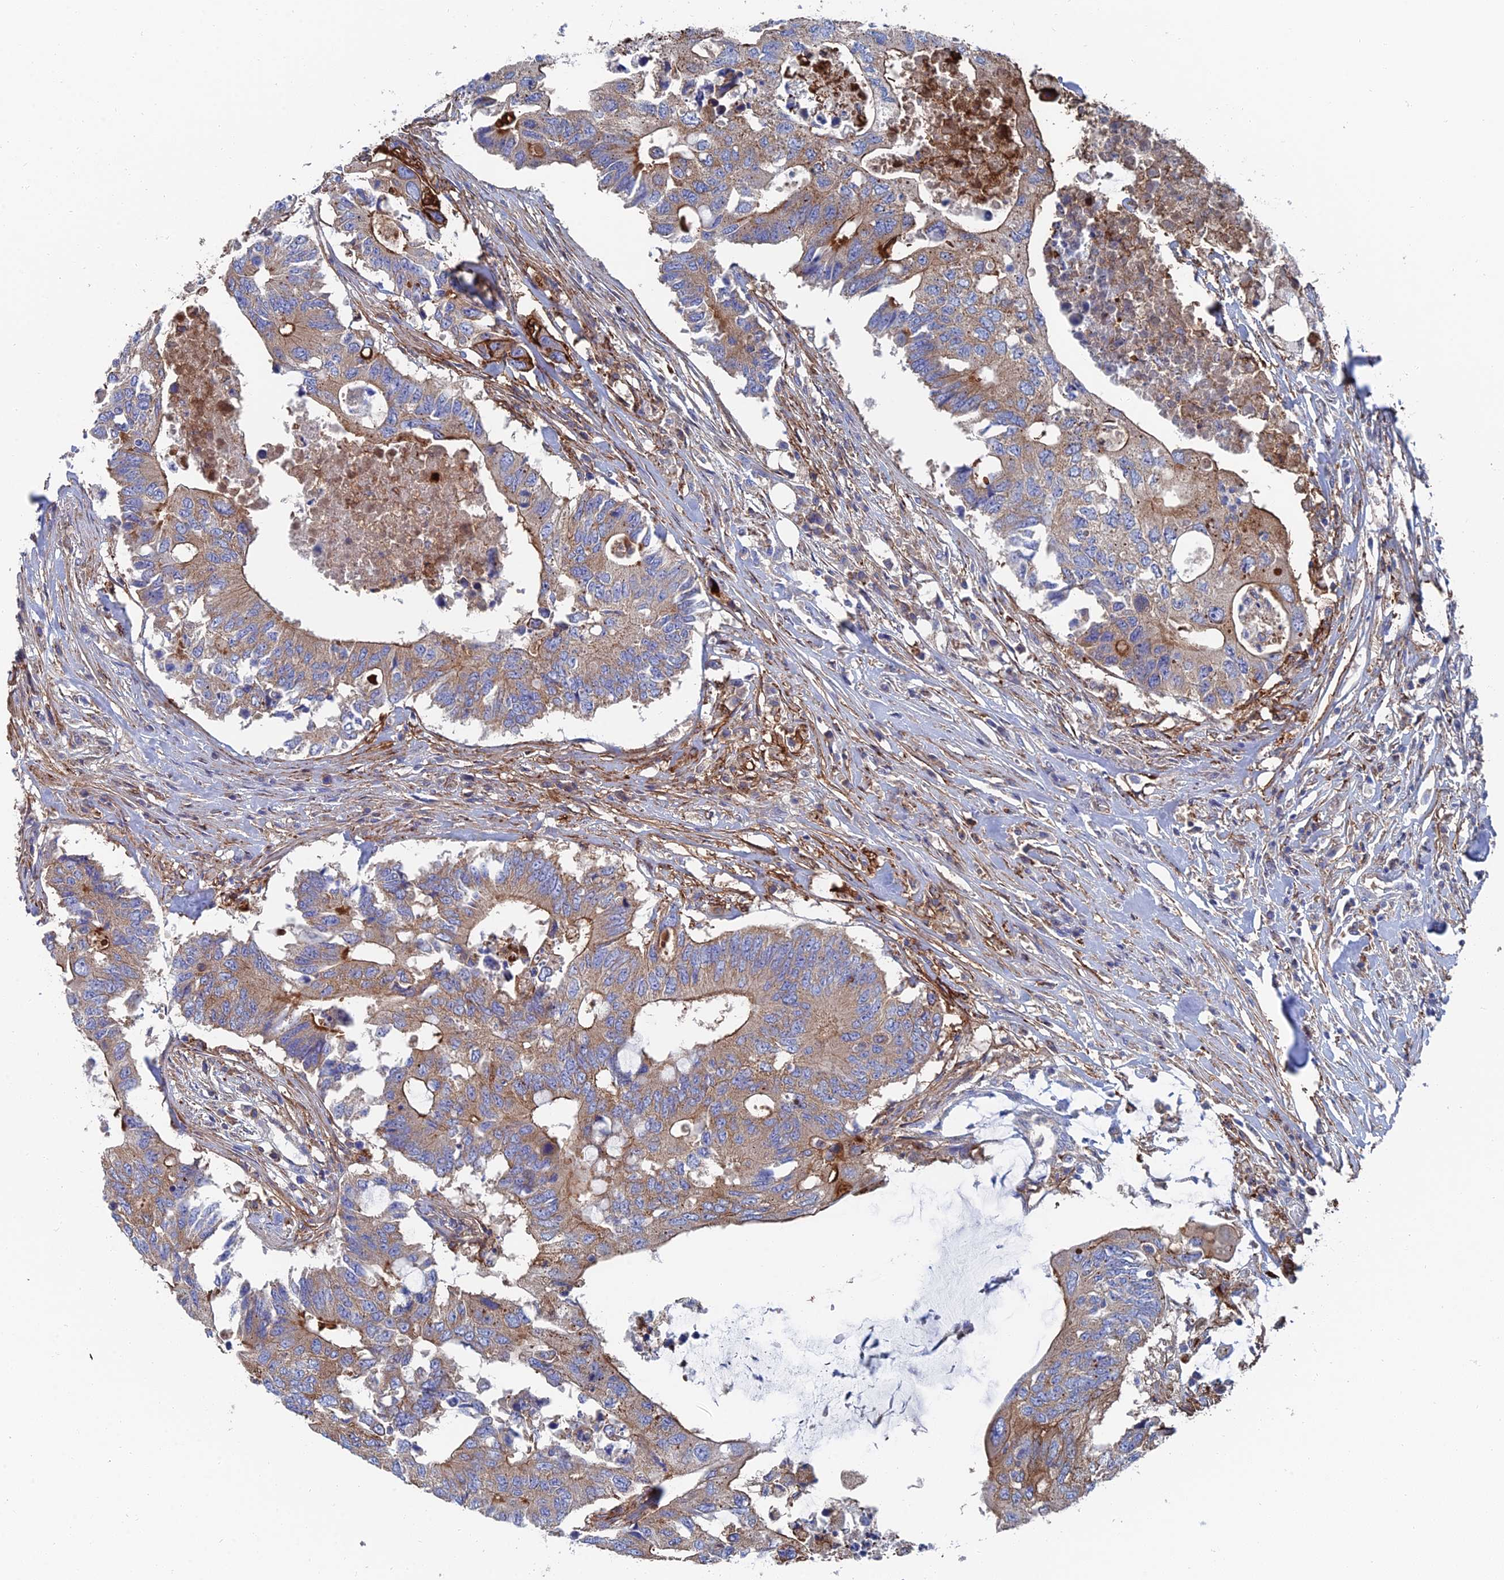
{"staining": {"intensity": "moderate", "quantity": "25%-75%", "location": "cytoplasmic/membranous"}, "tissue": "colorectal cancer", "cell_type": "Tumor cells", "image_type": "cancer", "snomed": [{"axis": "morphology", "description": "Adenocarcinoma, NOS"}, {"axis": "topography", "description": "Colon"}], "caption": "Human adenocarcinoma (colorectal) stained with a brown dye displays moderate cytoplasmic/membranous positive expression in approximately 25%-75% of tumor cells.", "gene": "SNX11", "patient": {"sex": "male", "age": 71}}